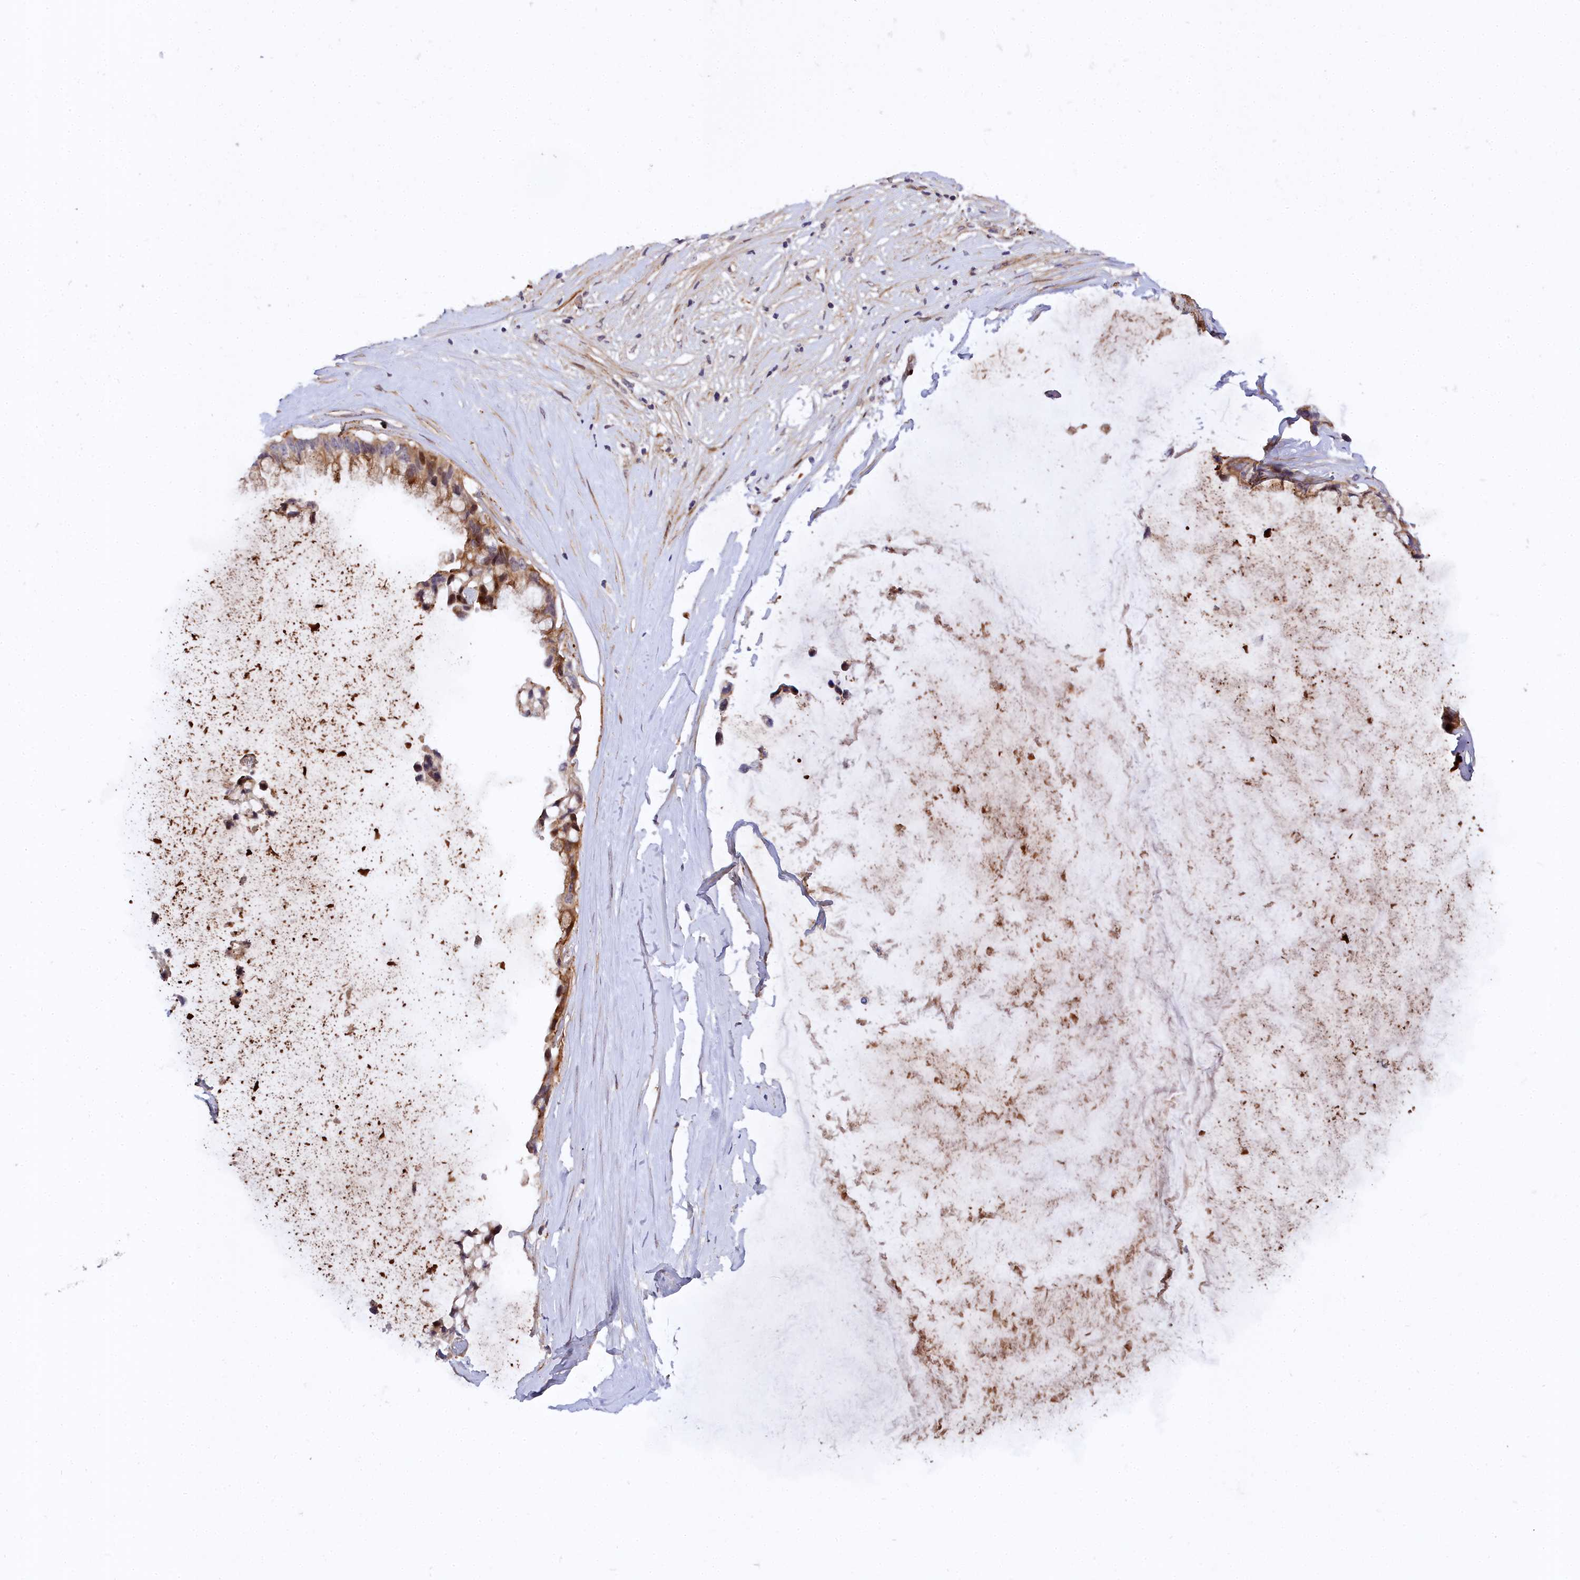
{"staining": {"intensity": "moderate", "quantity": ">75%", "location": "cytoplasmic/membranous"}, "tissue": "ovarian cancer", "cell_type": "Tumor cells", "image_type": "cancer", "snomed": [{"axis": "morphology", "description": "Cystadenocarcinoma, mucinous, NOS"}, {"axis": "topography", "description": "Ovary"}], "caption": "A micrograph showing moderate cytoplasmic/membranous expression in approximately >75% of tumor cells in ovarian mucinous cystadenocarcinoma, as visualized by brown immunohistochemical staining.", "gene": "MRPS11", "patient": {"sex": "female", "age": 39}}